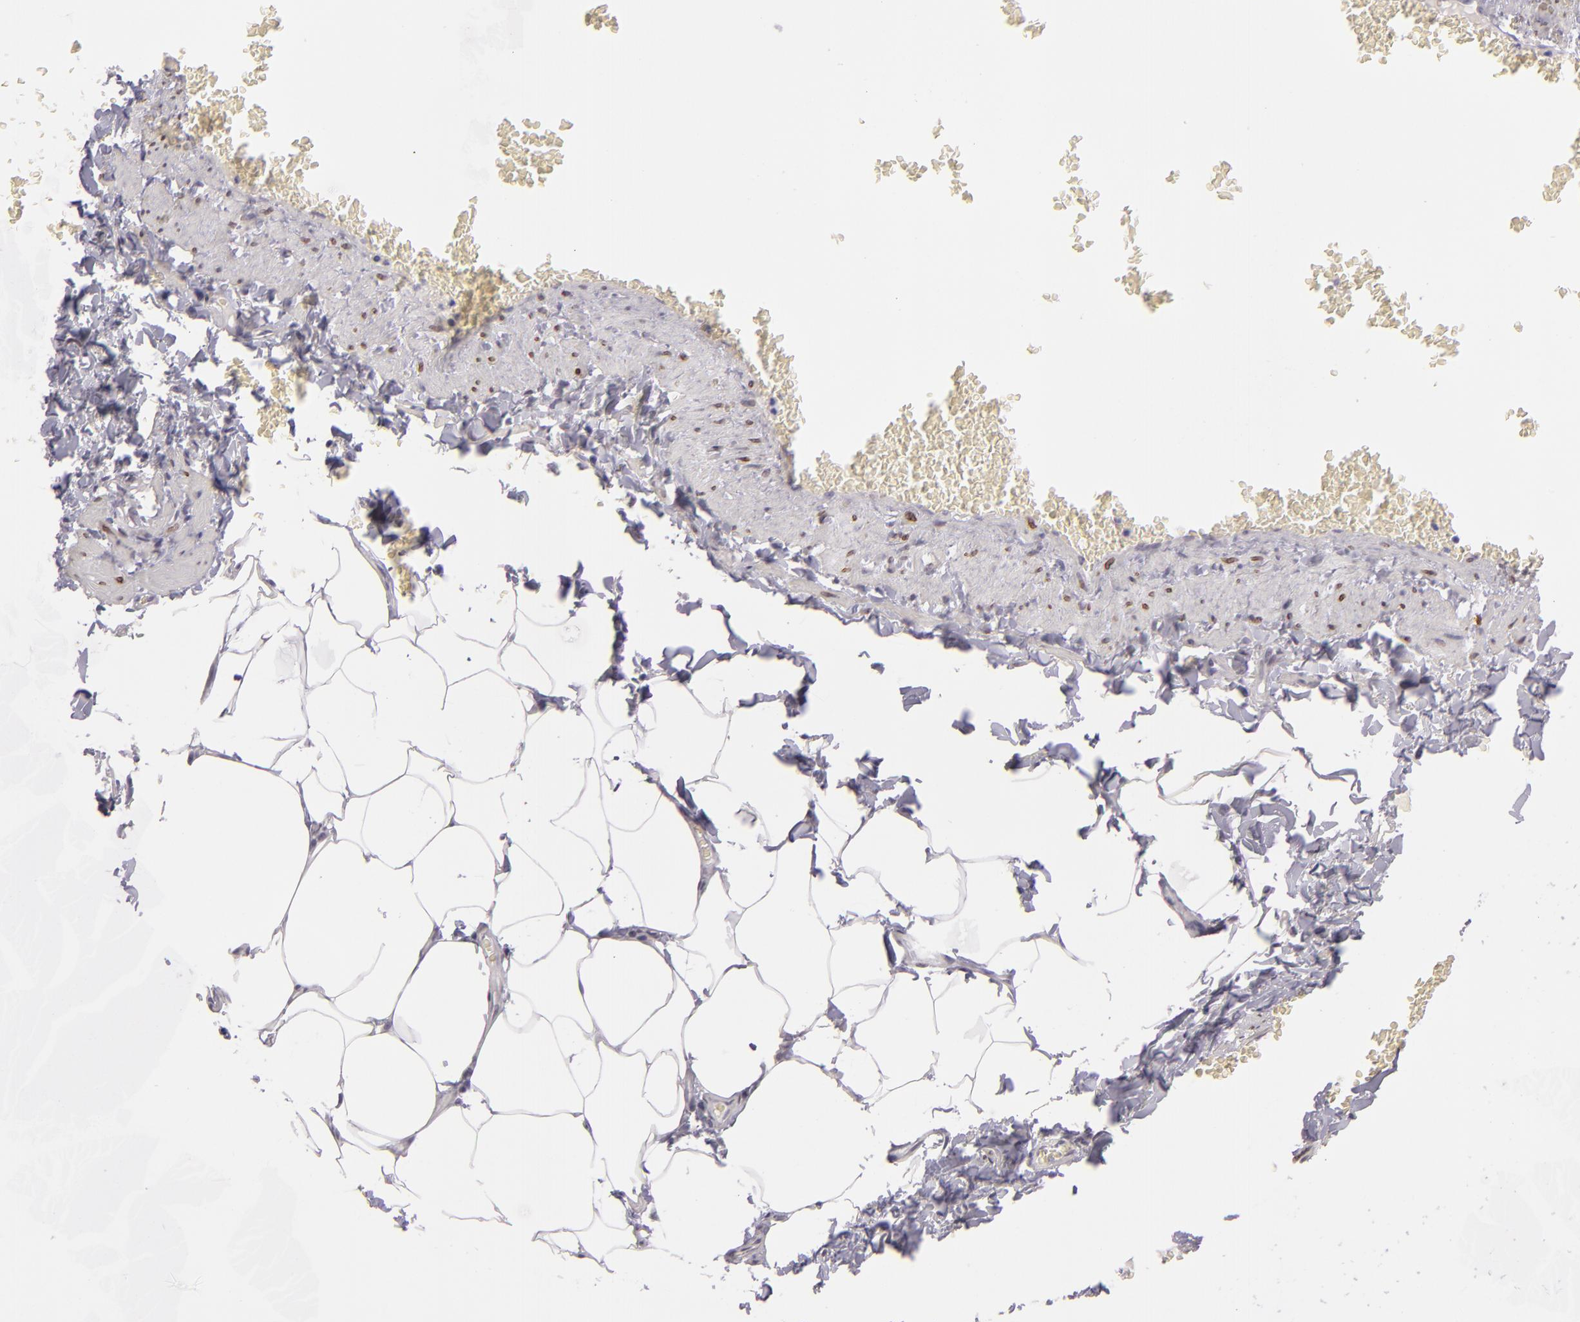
{"staining": {"intensity": "negative", "quantity": "none", "location": "none"}, "tissue": "adipose tissue", "cell_type": "Adipocytes", "image_type": "normal", "snomed": [{"axis": "morphology", "description": "Normal tissue, NOS"}, {"axis": "topography", "description": "Vascular tissue"}], "caption": "Human adipose tissue stained for a protein using immunohistochemistry demonstrates no positivity in adipocytes.", "gene": "EMD", "patient": {"sex": "male", "age": 41}}